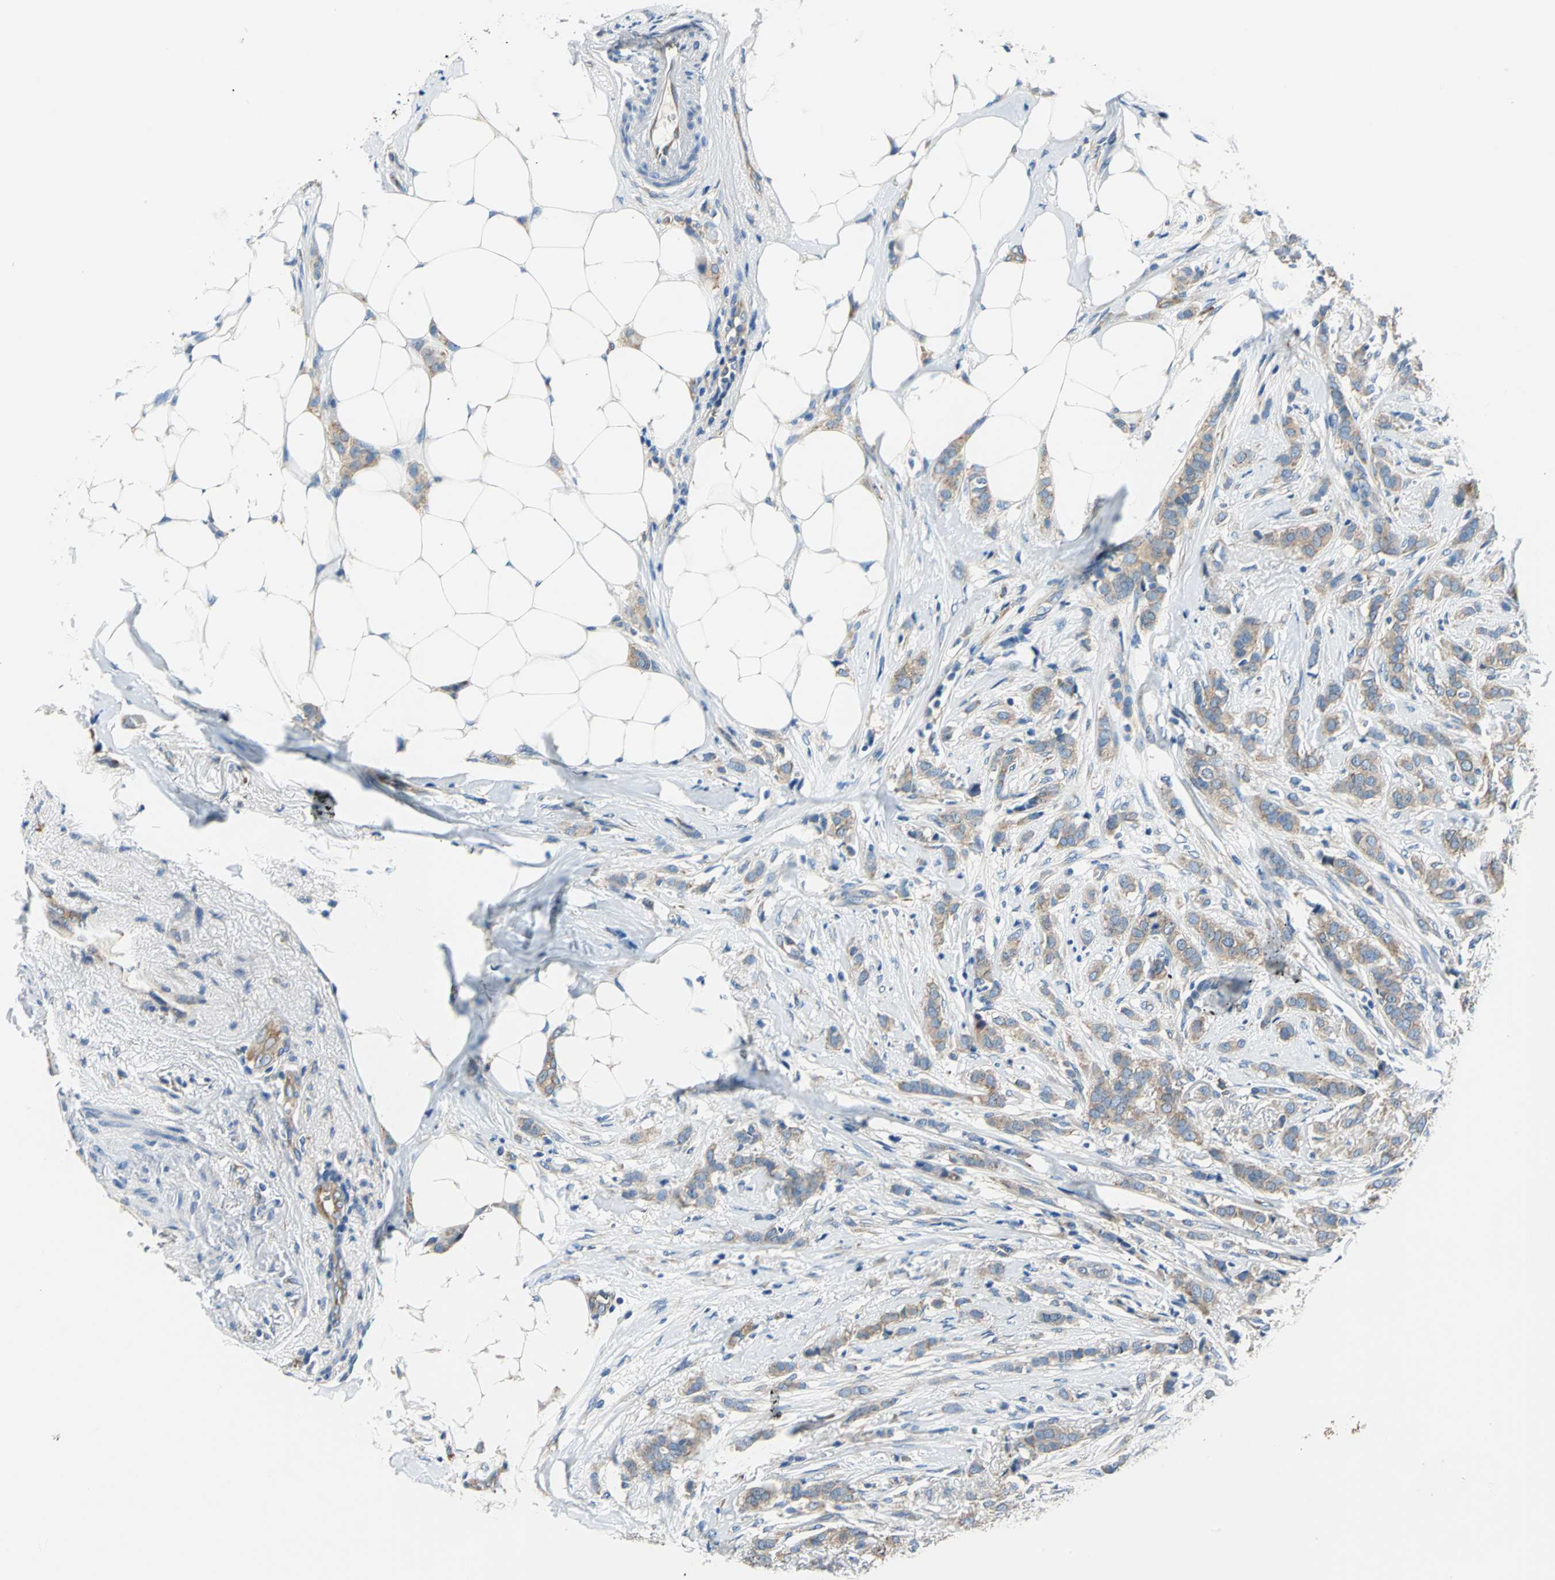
{"staining": {"intensity": "moderate", "quantity": ">75%", "location": "cytoplasmic/membranous"}, "tissue": "breast cancer", "cell_type": "Tumor cells", "image_type": "cancer", "snomed": [{"axis": "morphology", "description": "Lobular carcinoma"}, {"axis": "topography", "description": "Breast"}], "caption": "This micrograph shows IHC staining of lobular carcinoma (breast), with medium moderate cytoplasmic/membranous expression in about >75% of tumor cells.", "gene": "TRIM25", "patient": {"sex": "female", "age": 55}}